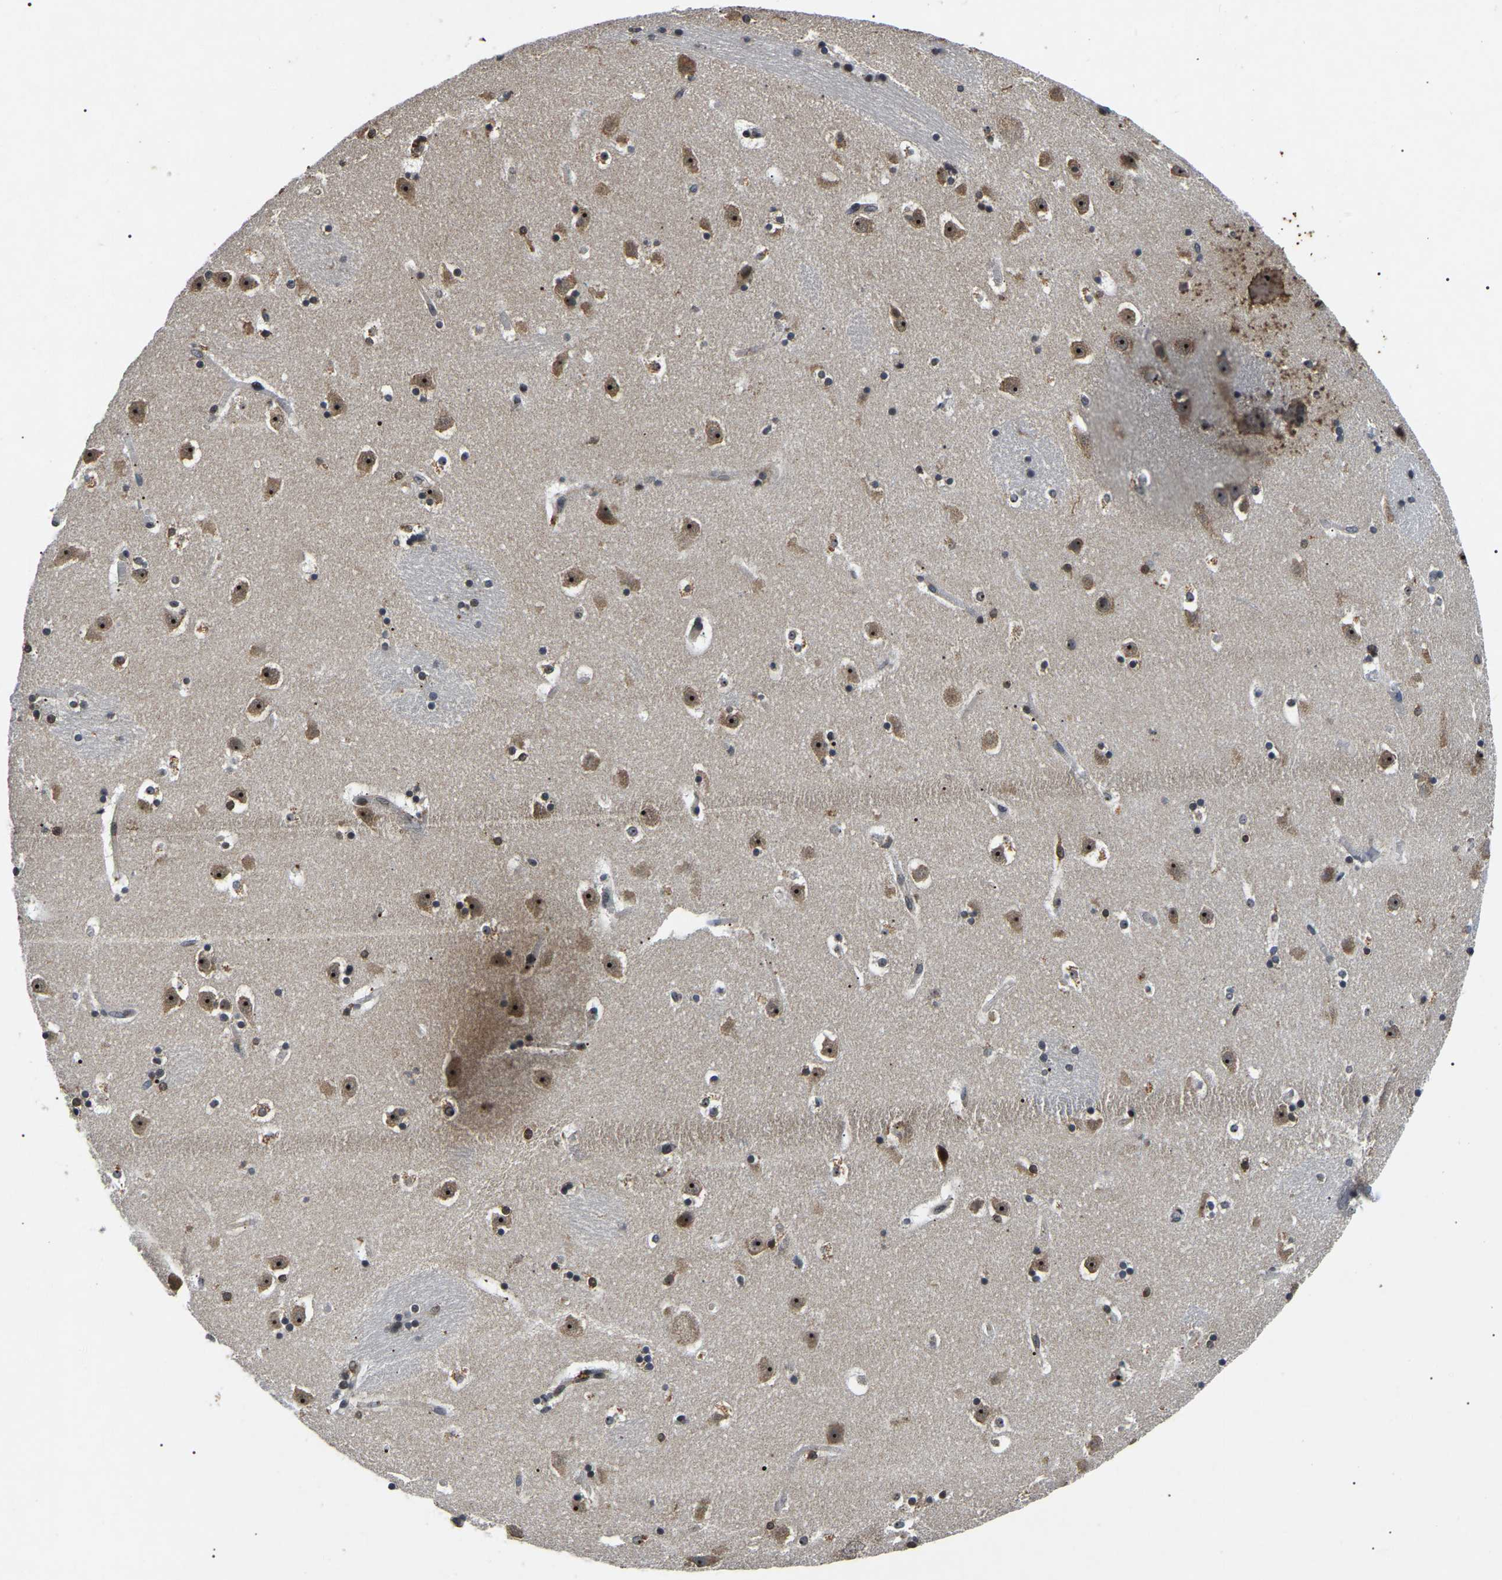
{"staining": {"intensity": "moderate", "quantity": "25%-75%", "location": "cytoplasmic/membranous,nuclear"}, "tissue": "caudate", "cell_type": "Glial cells", "image_type": "normal", "snomed": [{"axis": "morphology", "description": "Normal tissue, NOS"}, {"axis": "topography", "description": "Lateral ventricle wall"}], "caption": "A photomicrograph of caudate stained for a protein demonstrates moderate cytoplasmic/membranous,nuclear brown staining in glial cells.", "gene": "RBM28", "patient": {"sex": "male", "age": 45}}